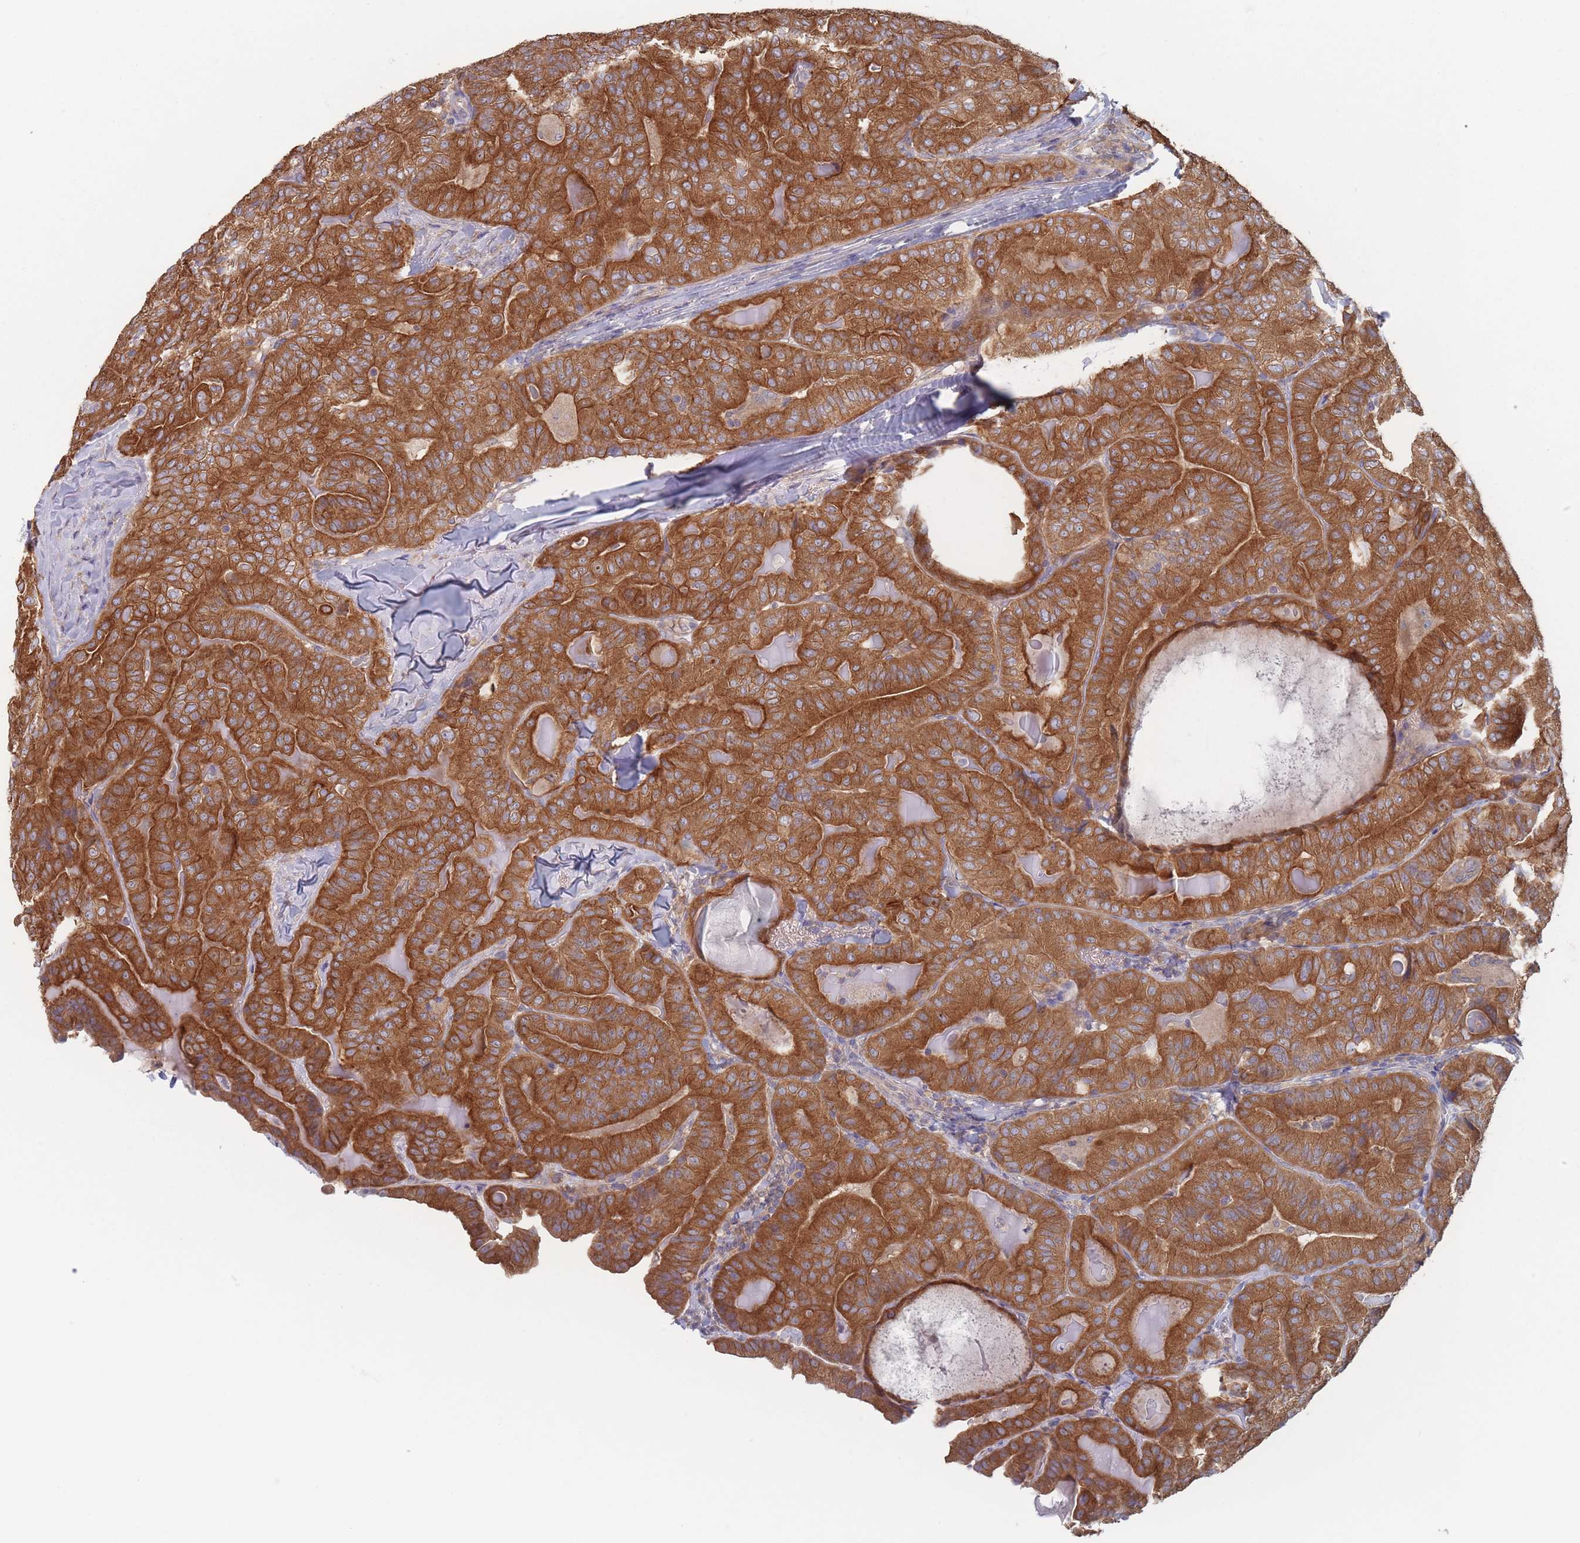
{"staining": {"intensity": "strong", "quantity": ">75%", "location": "cytoplasmic/membranous"}, "tissue": "thyroid cancer", "cell_type": "Tumor cells", "image_type": "cancer", "snomed": [{"axis": "morphology", "description": "Papillary adenocarcinoma, NOS"}, {"axis": "topography", "description": "Thyroid gland"}], "caption": "Tumor cells display high levels of strong cytoplasmic/membranous expression in about >75% of cells in thyroid cancer.", "gene": "EFCC1", "patient": {"sex": "female", "age": 68}}